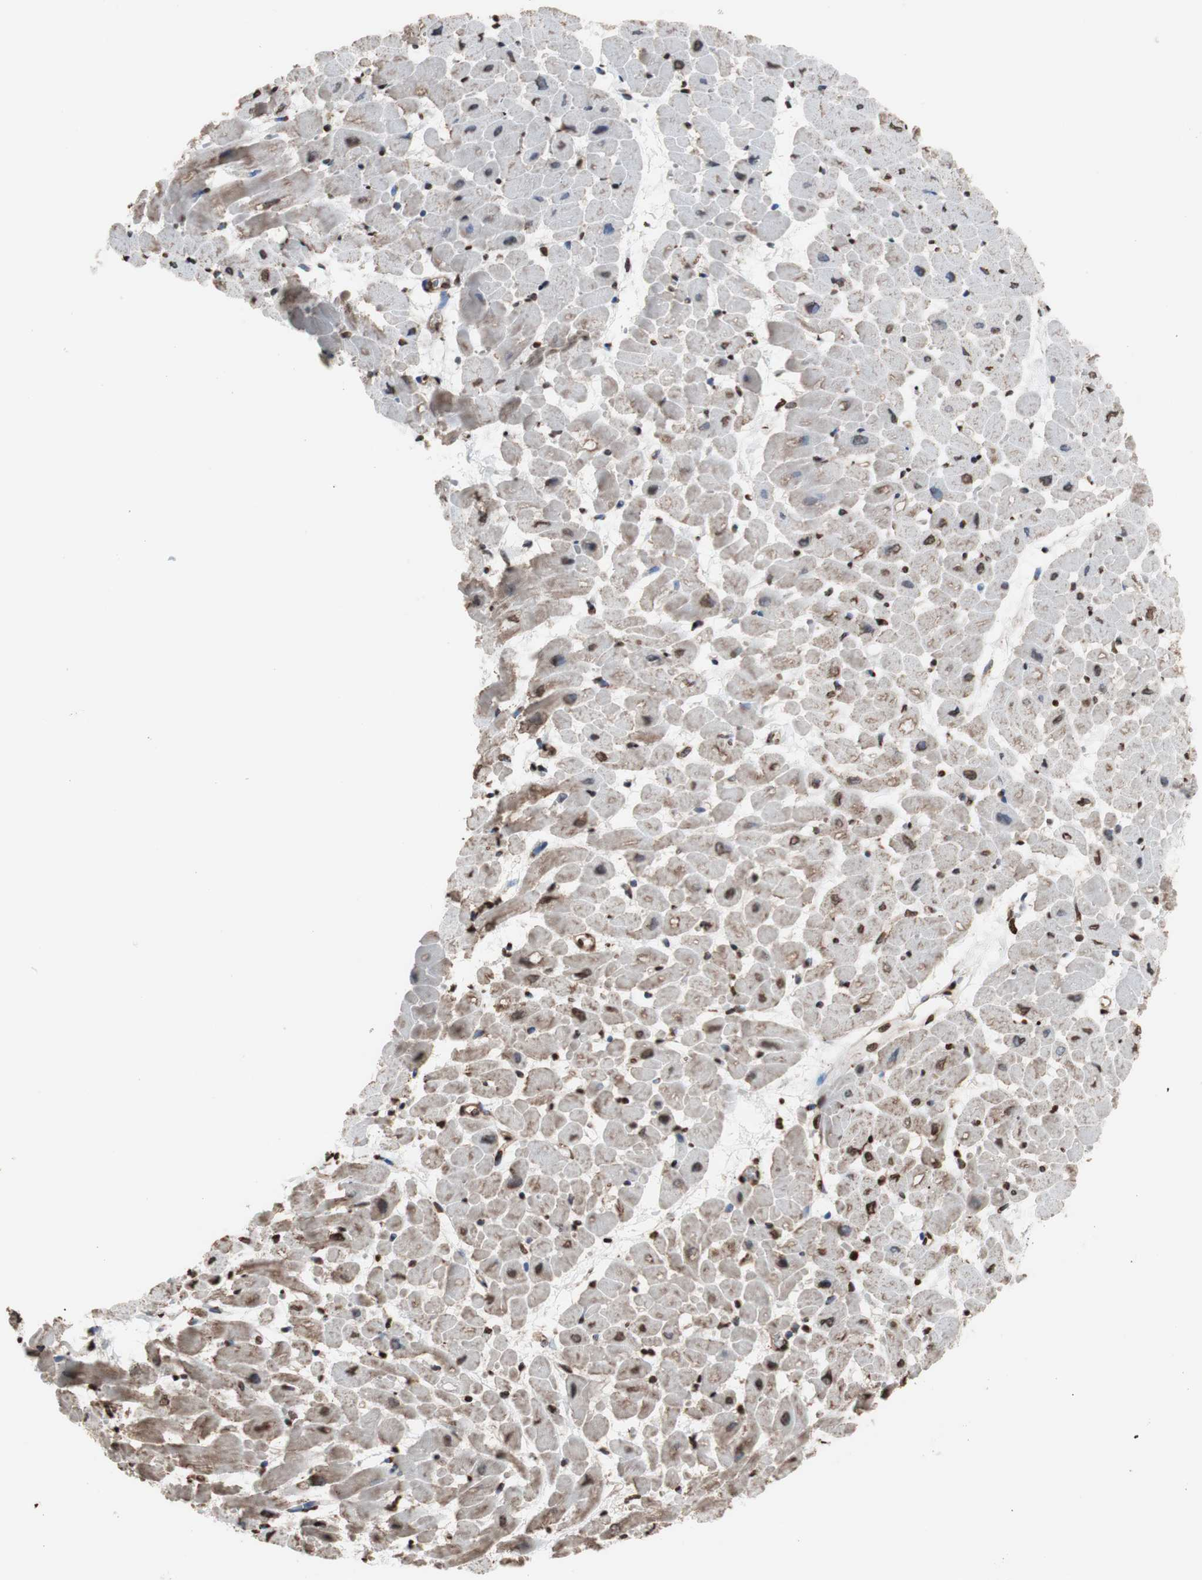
{"staining": {"intensity": "weak", "quantity": "25%-75%", "location": "cytoplasmic/membranous,nuclear"}, "tissue": "heart muscle", "cell_type": "Cardiomyocytes", "image_type": "normal", "snomed": [{"axis": "morphology", "description": "Normal tissue, NOS"}, {"axis": "topography", "description": "Heart"}], "caption": "The image demonstrates immunohistochemical staining of unremarkable heart muscle. There is weak cytoplasmic/membranous,nuclear expression is present in about 25%-75% of cardiomyocytes. The protein is stained brown, and the nuclei are stained in blue (DAB IHC with brightfield microscopy, high magnification).", "gene": "SNAI2", "patient": {"sex": "male", "age": 45}}